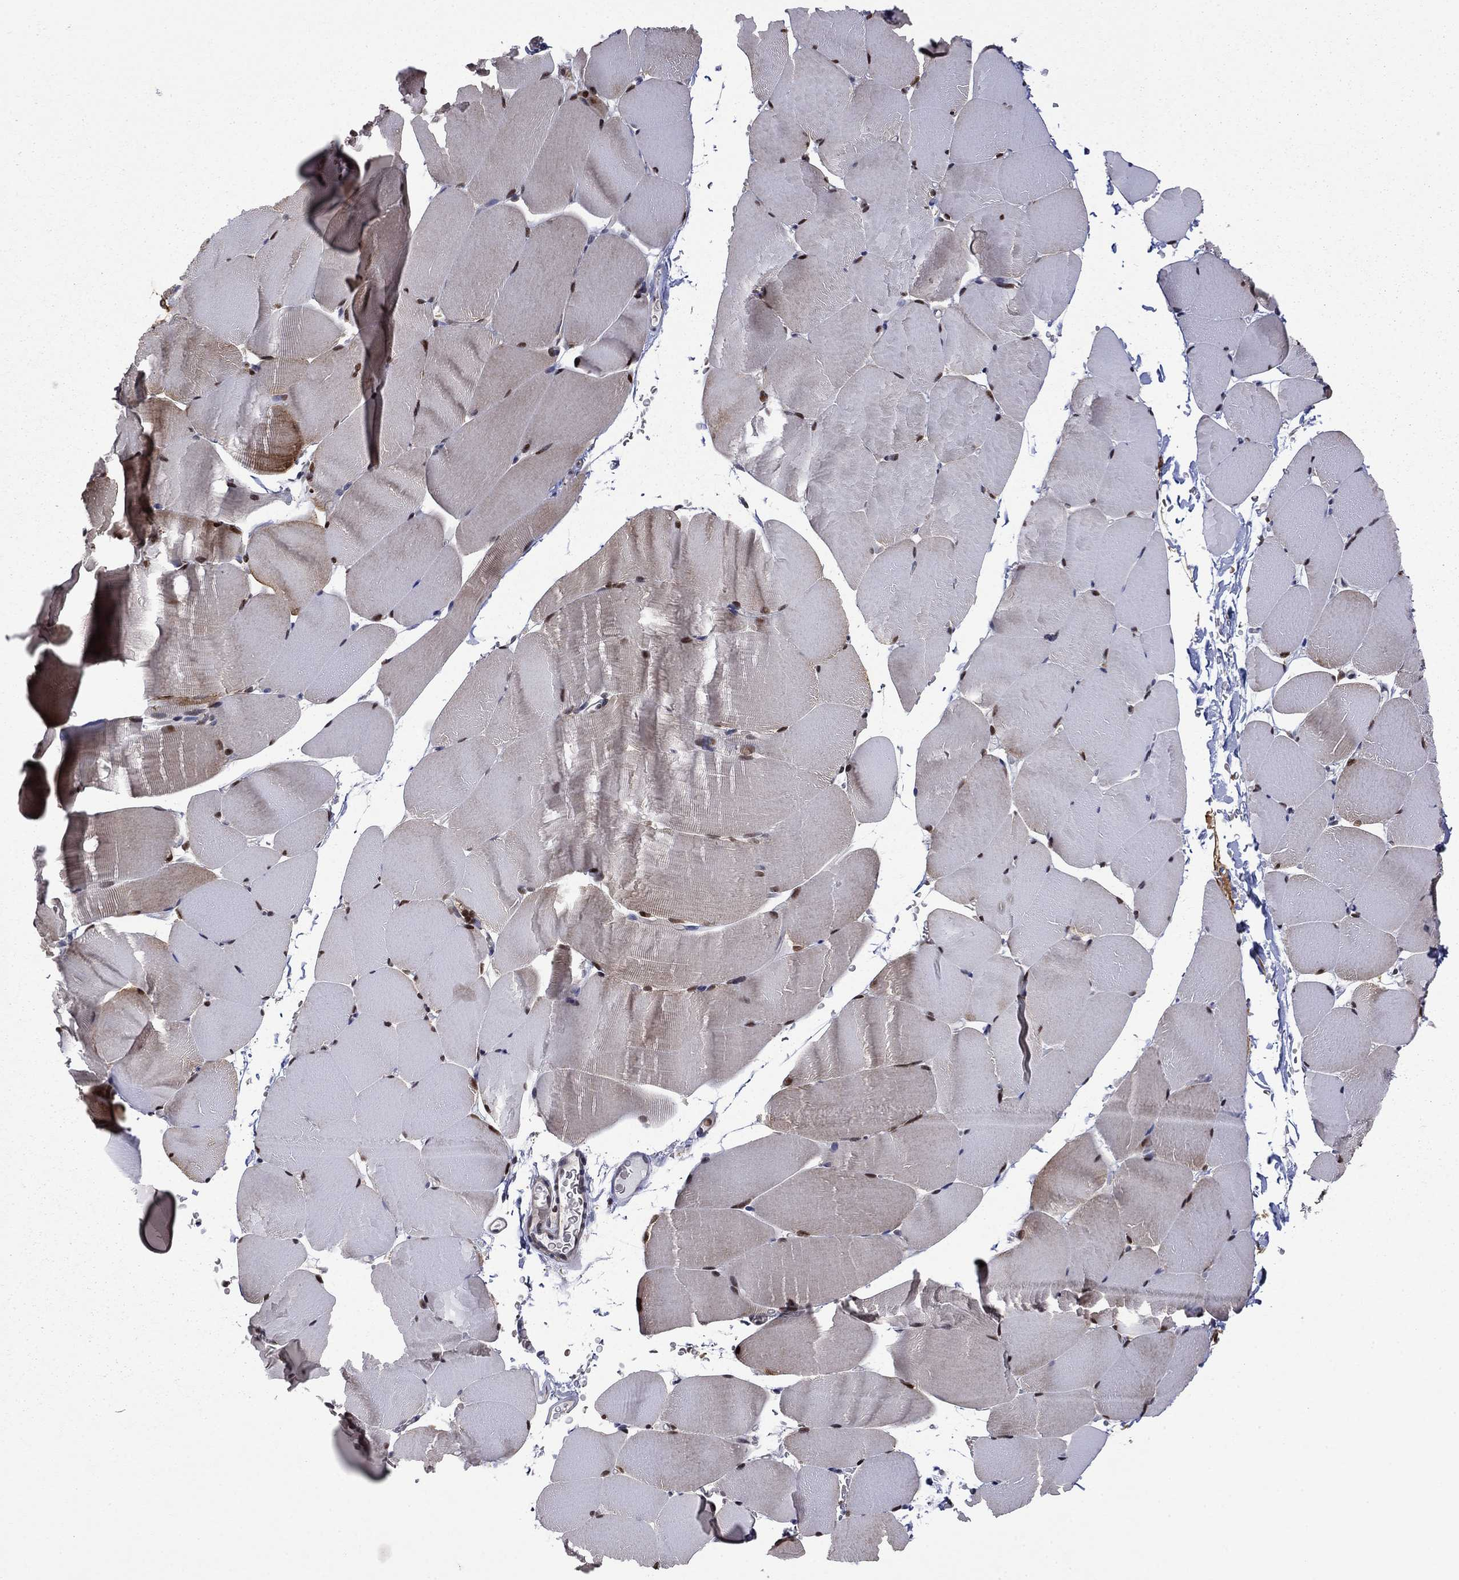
{"staining": {"intensity": "moderate", "quantity": "25%-75%", "location": "nuclear"}, "tissue": "skeletal muscle", "cell_type": "Myocytes", "image_type": "normal", "snomed": [{"axis": "morphology", "description": "Normal tissue, NOS"}, {"axis": "topography", "description": "Skeletal muscle"}], "caption": "This photomicrograph demonstrates immunohistochemistry (IHC) staining of unremarkable skeletal muscle, with medium moderate nuclear positivity in approximately 25%-75% of myocytes.", "gene": "PSMD2", "patient": {"sex": "female", "age": 37}}